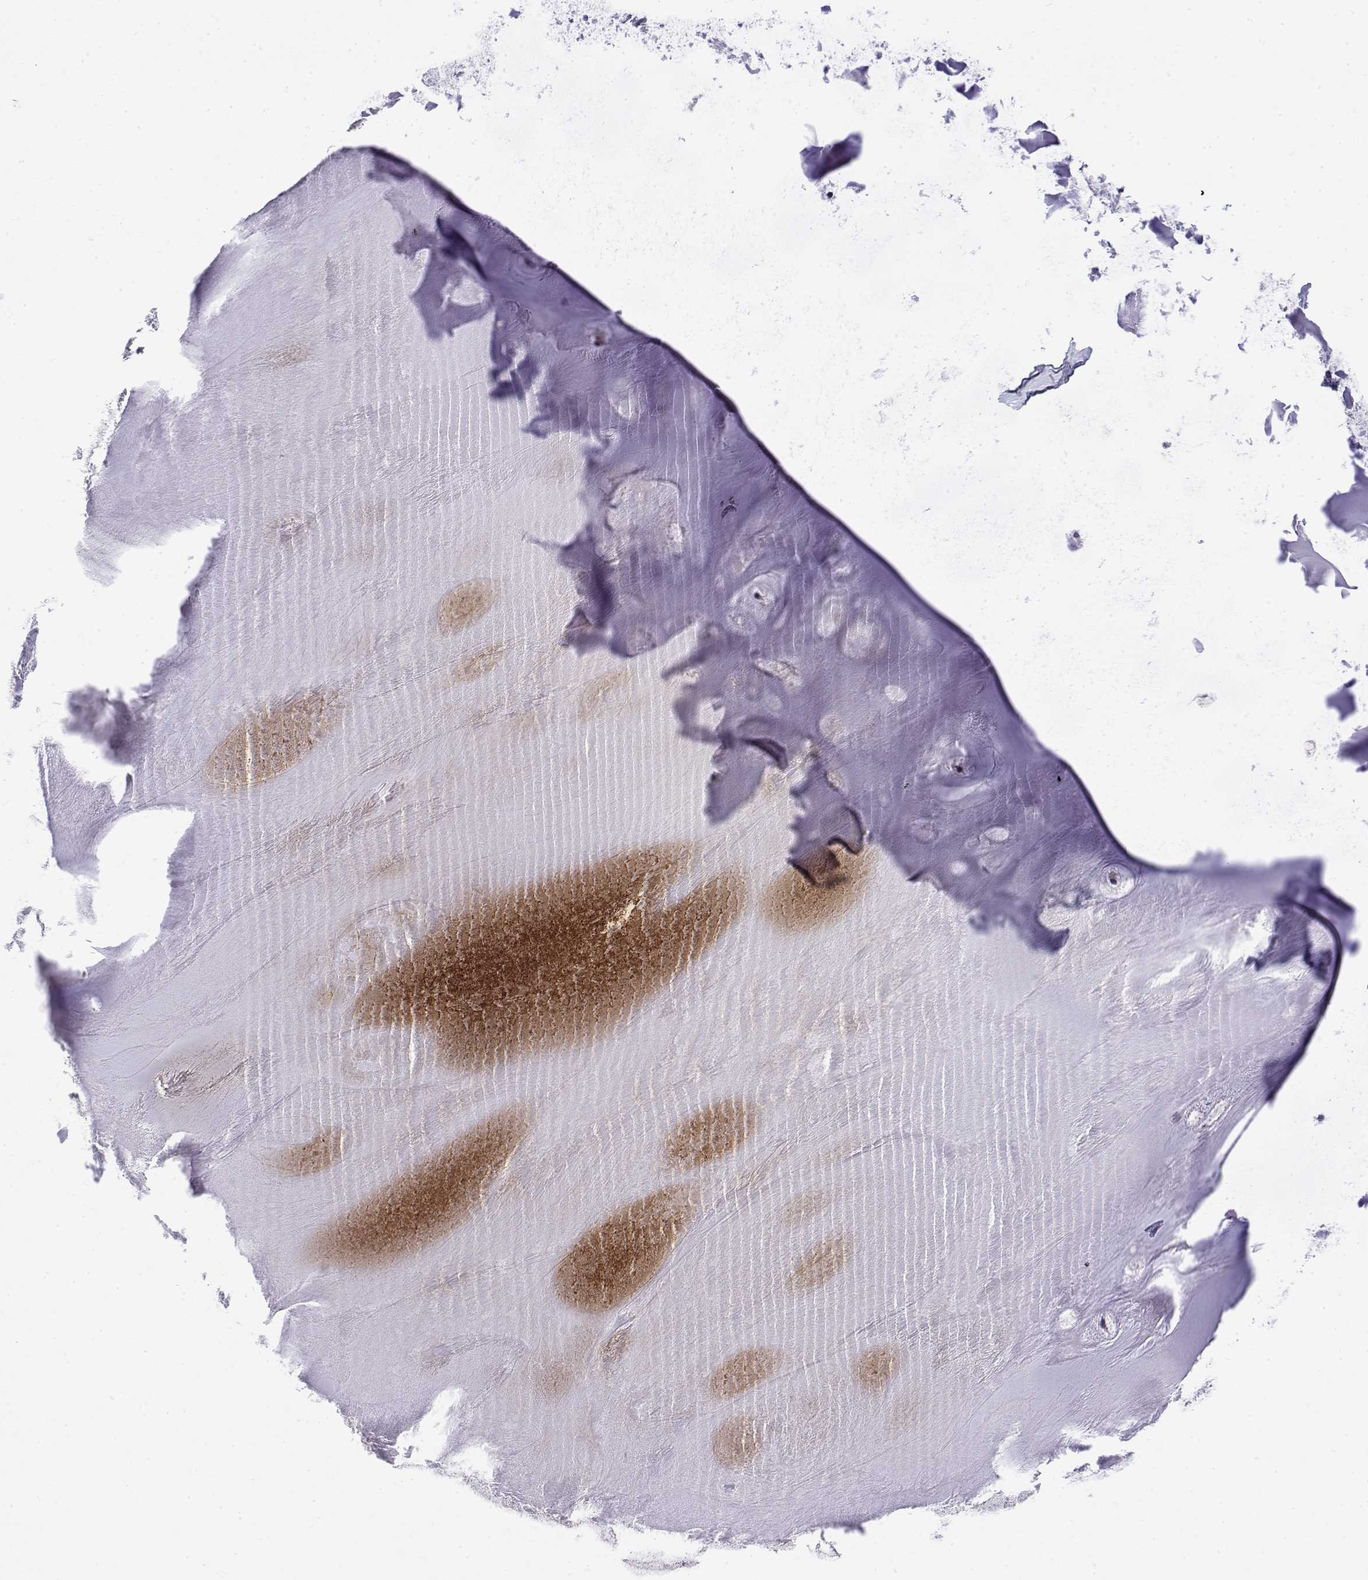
{"staining": {"intensity": "negative", "quantity": "none", "location": "none"}, "tissue": "adipose tissue", "cell_type": "Adipocytes", "image_type": "normal", "snomed": [{"axis": "morphology", "description": "Normal tissue, NOS"}, {"axis": "morphology", "description": "Squamous cell carcinoma, NOS"}, {"axis": "topography", "description": "Cartilage tissue"}, {"axis": "topography", "description": "Bronchus"}, {"axis": "topography", "description": "Lung"}], "caption": "DAB (3,3'-diaminobenzidine) immunohistochemical staining of normal human adipose tissue exhibits no significant staining in adipocytes. The staining was performed using DAB (3,3'-diaminobenzidine) to visualize the protein expression in brown, while the nuclei were stained in blue with hematoxylin (Magnification: 20x).", "gene": "LY6D", "patient": {"sex": "male", "age": 66}}